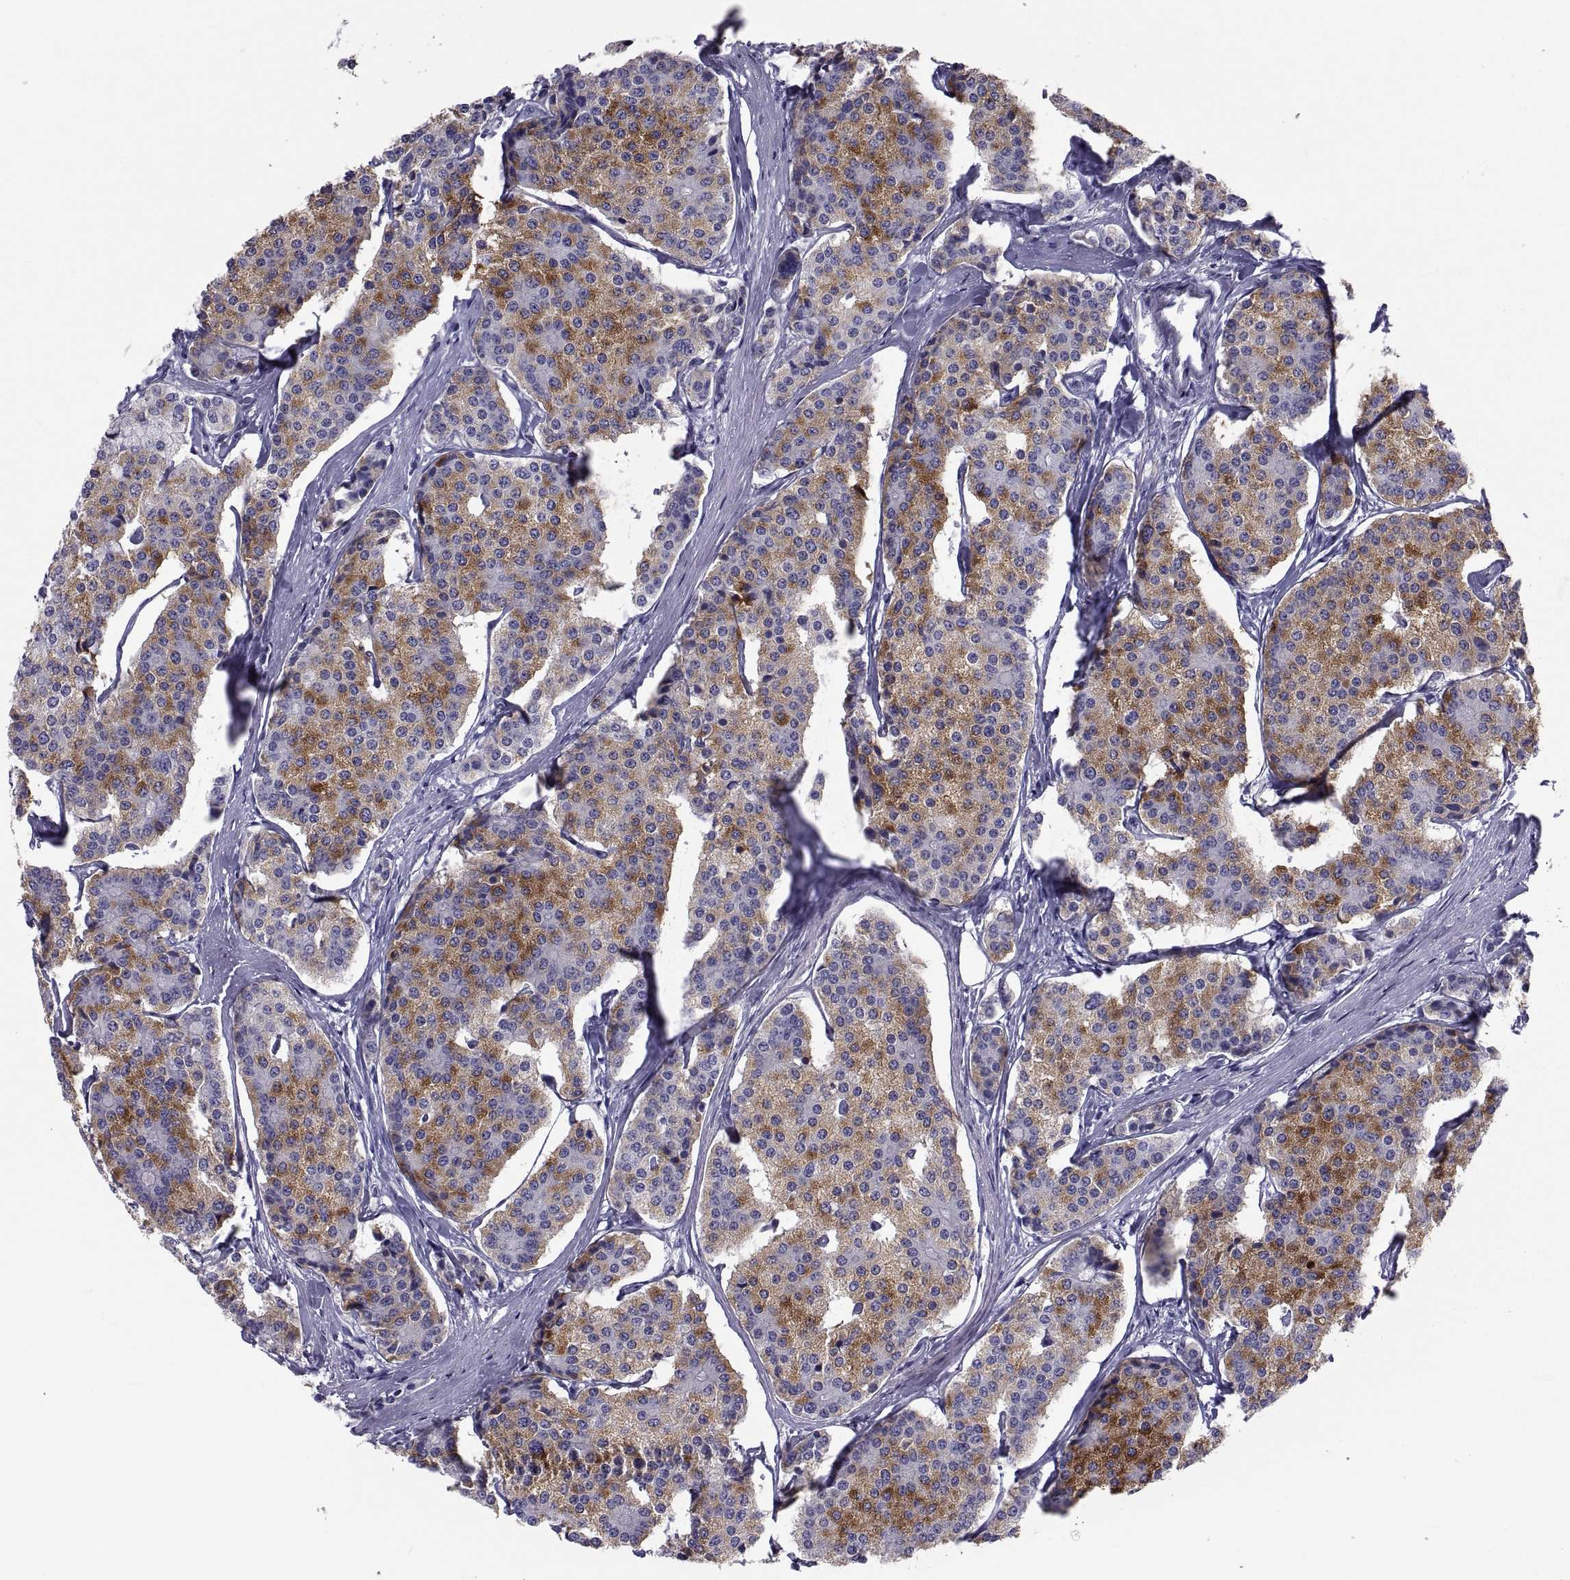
{"staining": {"intensity": "strong", "quantity": ">75%", "location": "cytoplasmic/membranous"}, "tissue": "carcinoid", "cell_type": "Tumor cells", "image_type": "cancer", "snomed": [{"axis": "morphology", "description": "Carcinoid, malignant, NOS"}, {"axis": "topography", "description": "Small intestine"}], "caption": "High-magnification brightfield microscopy of carcinoid stained with DAB (brown) and counterstained with hematoxylin (blue). tumor cells exhibit strong cytoplasmic/membranous positivity is identified in approximately>75% of cells.", "gene": "DEFB129", "patient": {"sex": "female", "age": 65}}